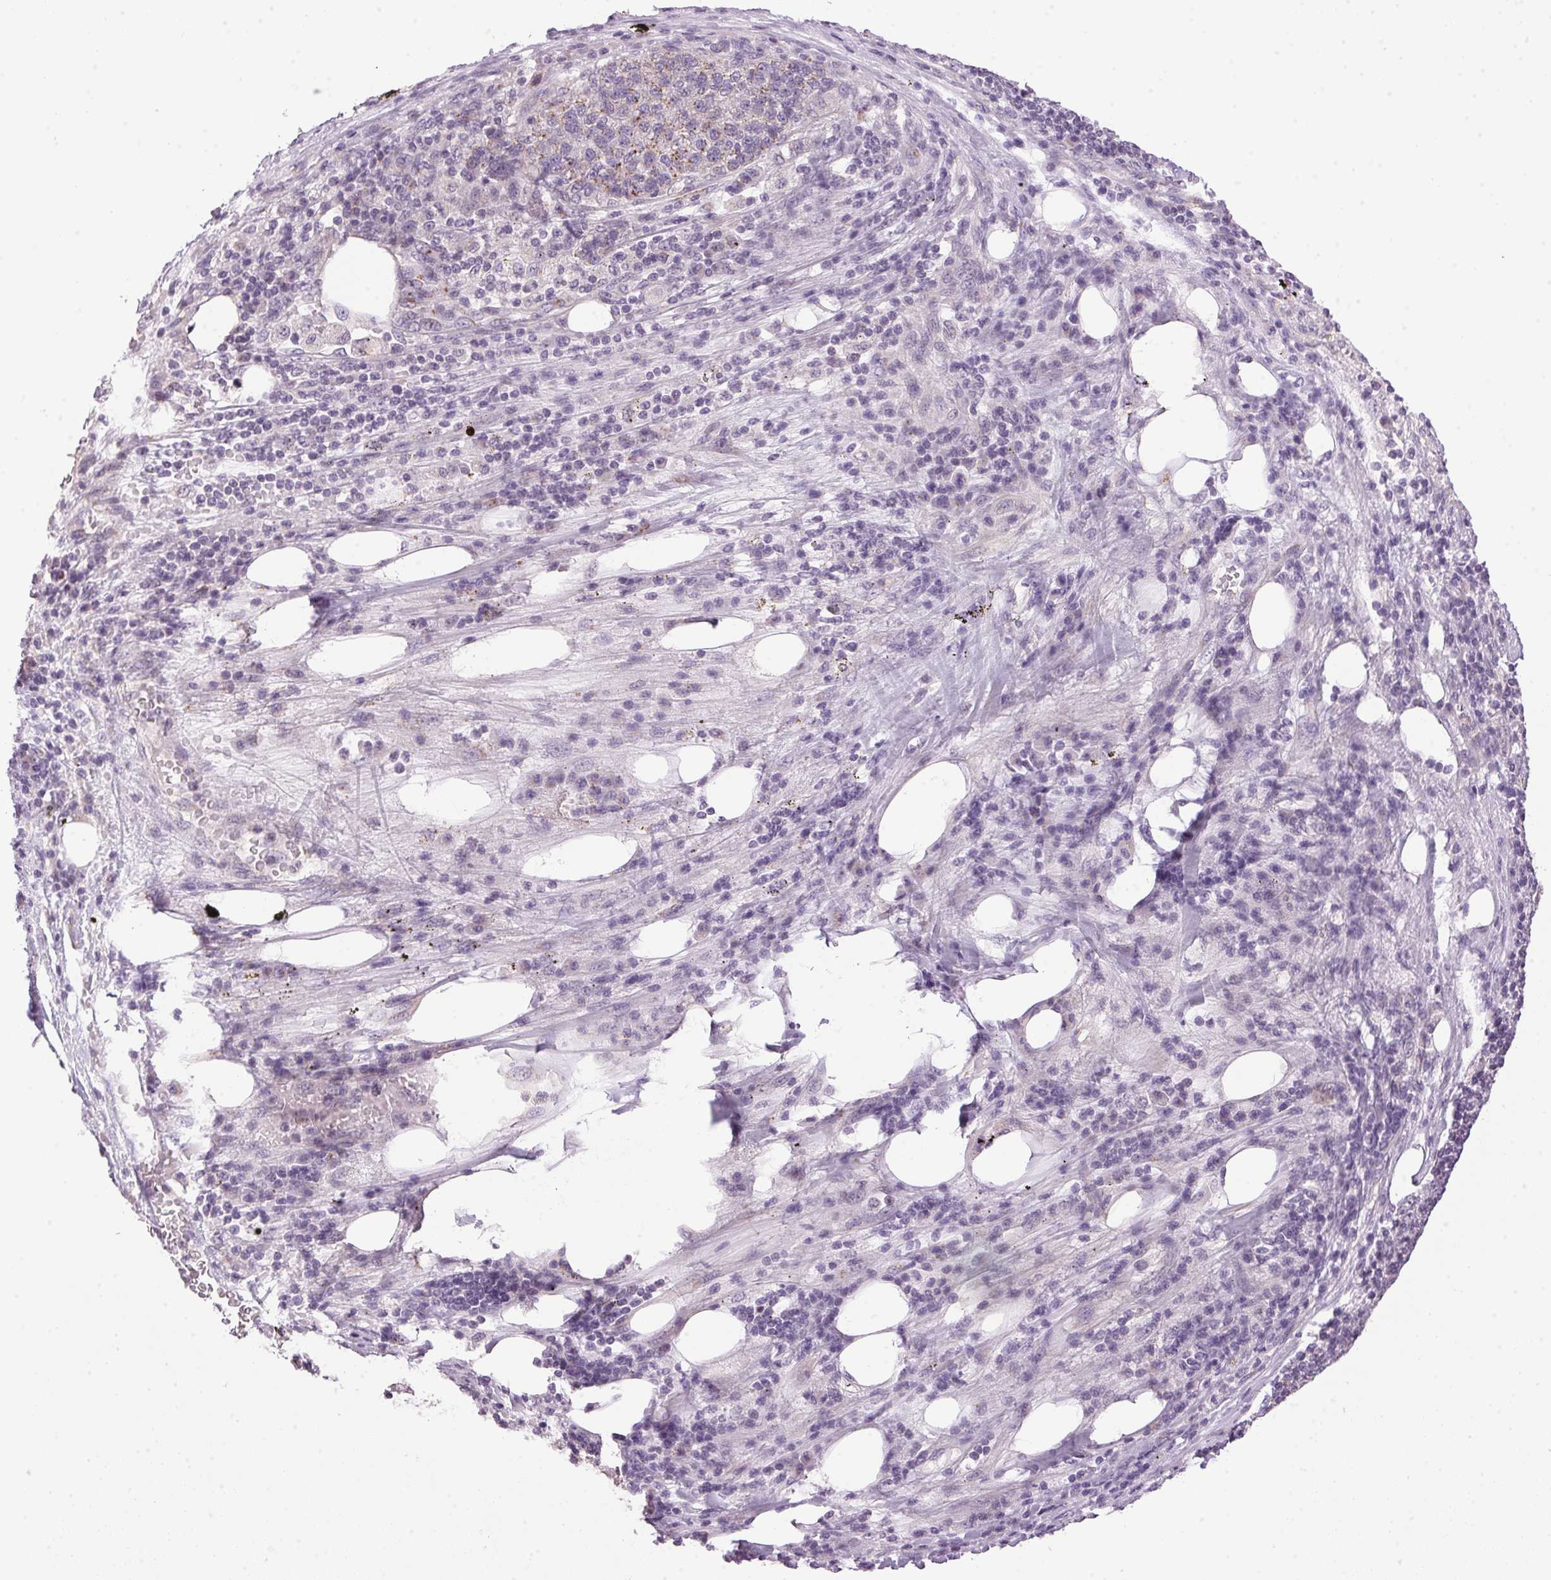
{"staining": {"intensity": "moderate", "quantity": "25%-75%", "location": "cytoplasmic/membranous"}, "tissue": "pancreatic cancer", "cell_type": "Tumor cells", "image_type": "cancer", "snomed": [{"axis": "morphology", "description": "Adenocarcinoma, NOS"}, {"axis": "topography", "description": "Pancreas"}], "caption": "A medium amount of moderate cytoplasmic/membranous staining is identified in about 25%-75% of tumor cells in pancreatic cancer (adenocarcinoma) tissue.", "gene": "GOLPH3", "patient": {"sex": "female", "age": 61}}